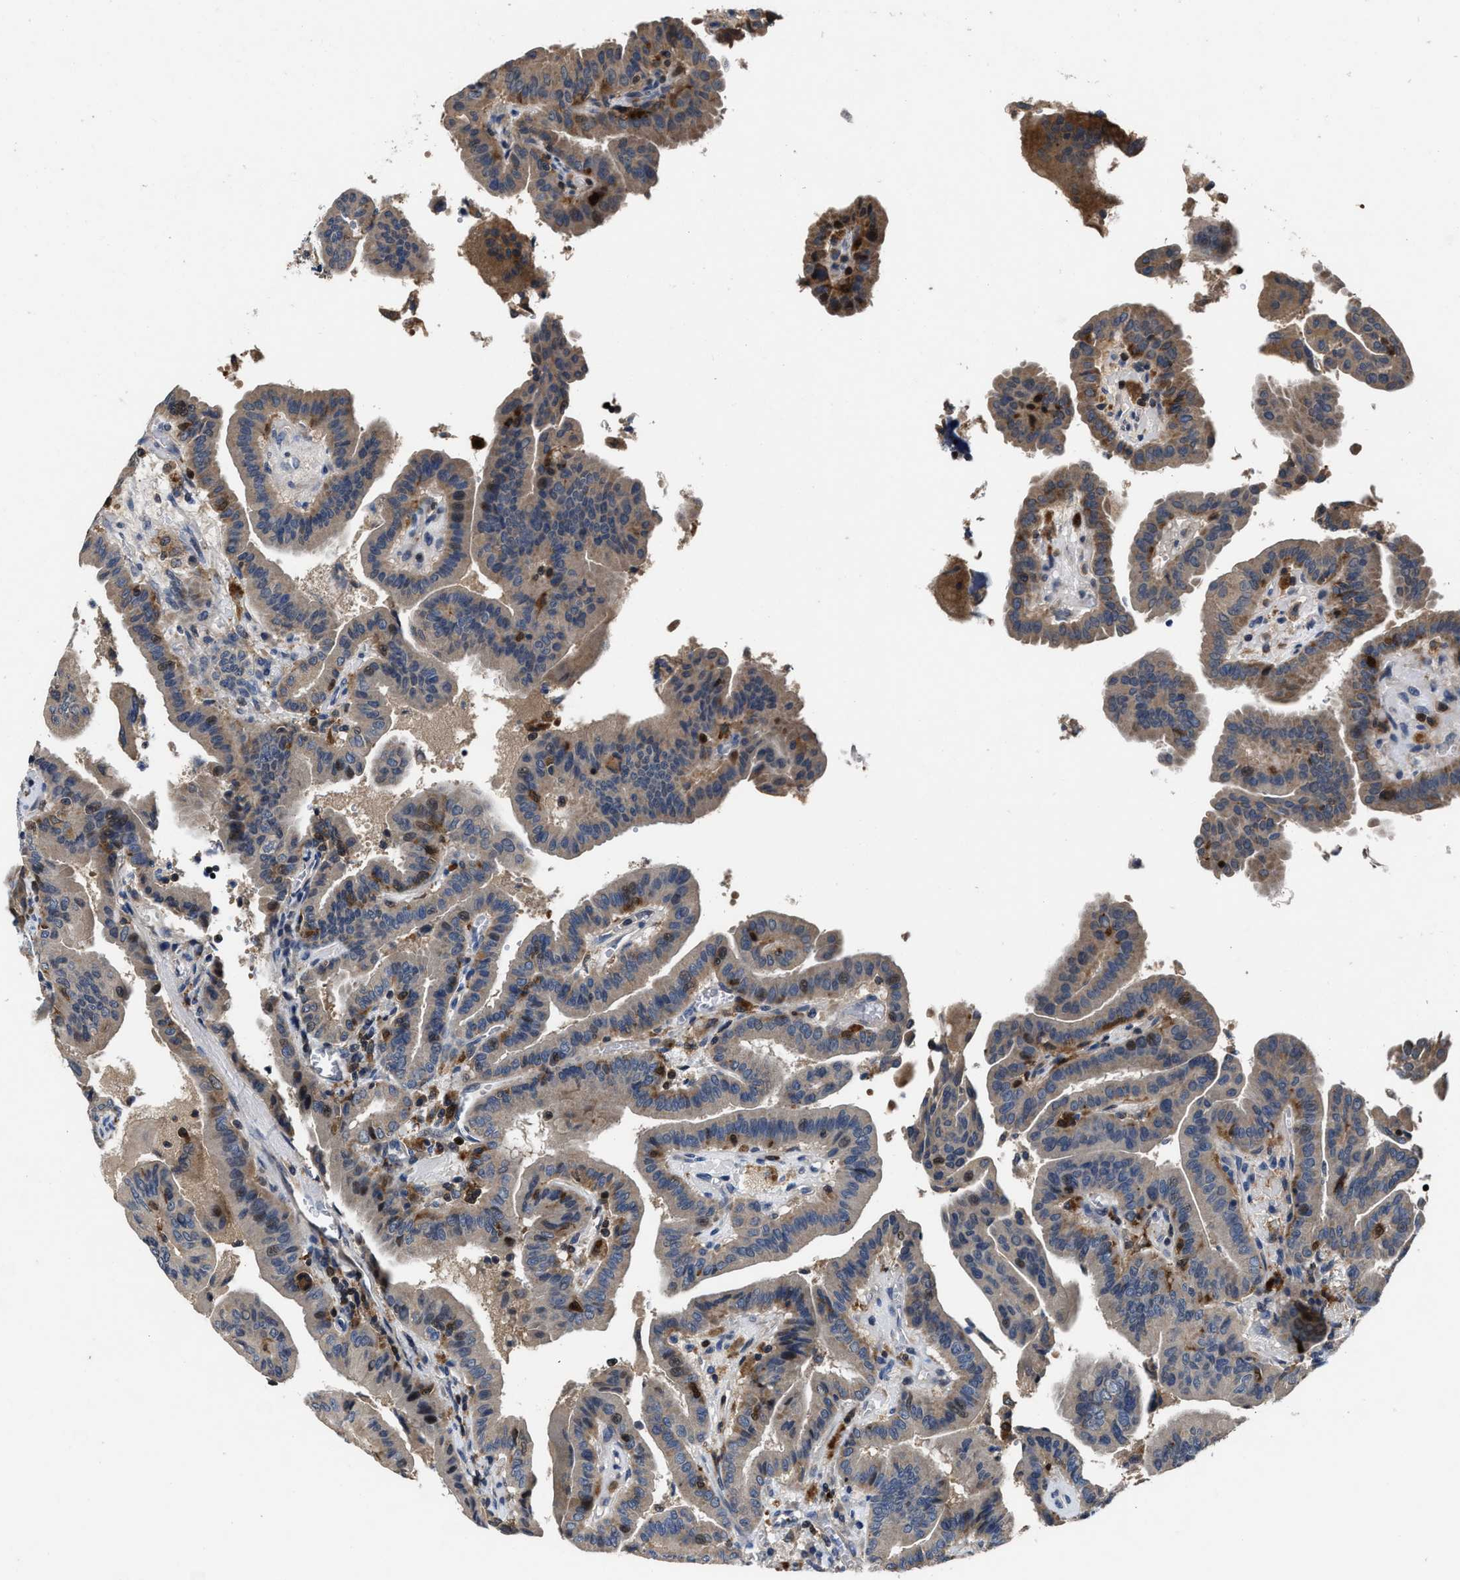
{"staining": {"intensity": "weak", "quantity": "25%-75%", "location": "cytoplasmic/membranous"}, "tissue": "thyroid cancer", "cell_type": "Tumor cells", "image_type": "cancer", "snomed": [{"axis": "morphology", "description": "Papillary adenocarcinoma, NOS"}, {"axis": "topography", "description": "Thyroid gland"}], "caption": "Immunohistochemical staining of human thyroid cancer reveals low levels of weak cytoplasmic/membranous expression in approximately 25%-75% of tumor cells.", "gene": "RGS10", "patient": {"sex": "male", "age": 33}}